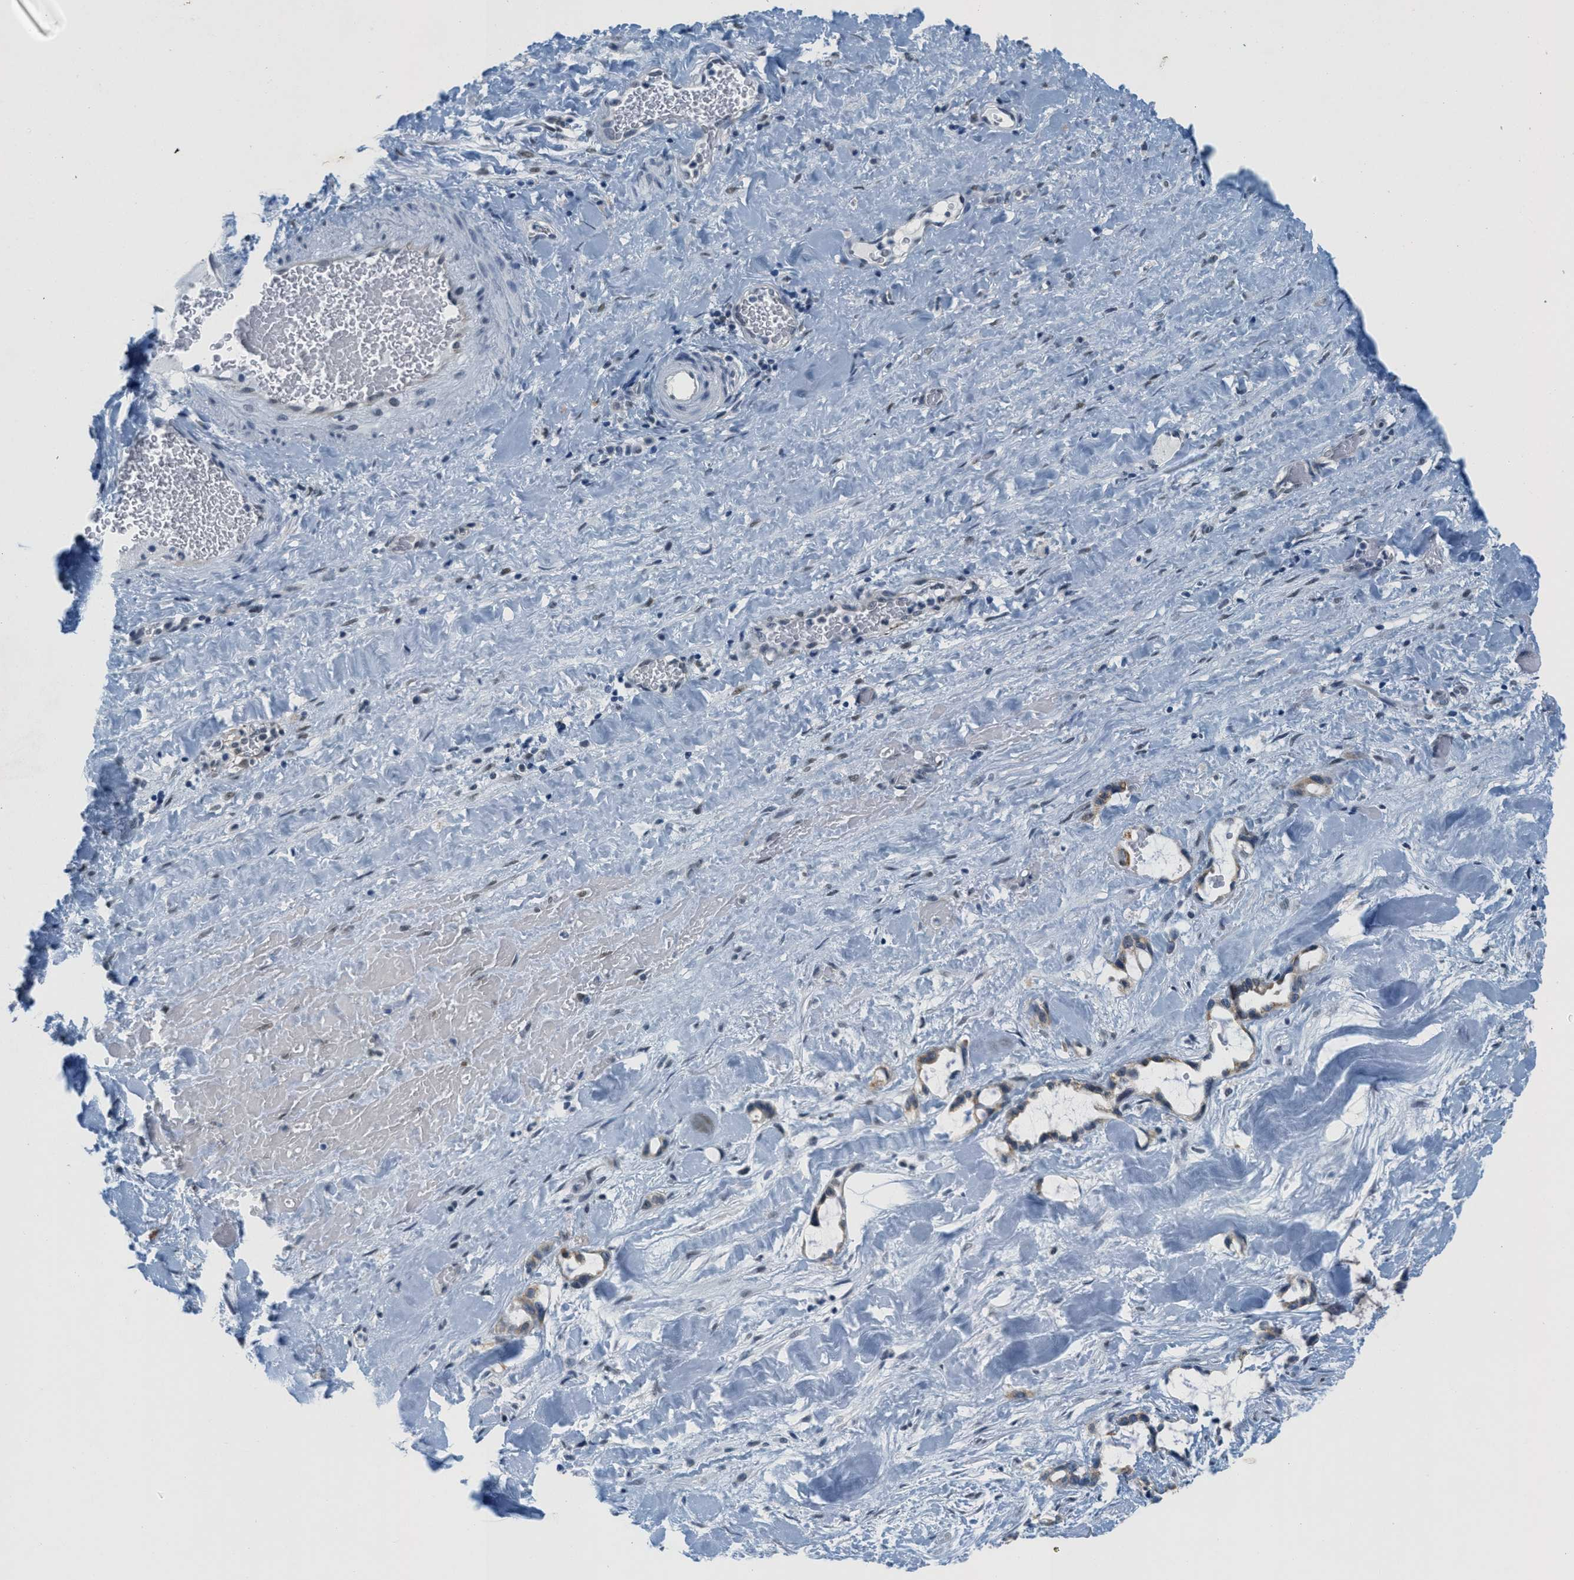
{"staining": {"intensity": "moderate", "quantity": "25%-75%", "location": "cytoplasmic/membranous"}, "tissue": "liver cancer", "cell_type": "Tumor cells", "image_type": "cancer", "snomed": [{"axis": "morphology", "description": "Cholangiocarcinoma"}, {"axis": "topography", "description": "Liver"}], "caption": "This is a histology image of immunohistochemistry (IHC) staining of liver cancer, which shows moderate positivity in the cytoplasmic/membranous of tumor cells.", "gene": "HS3ST2", "patient": {"sex": "female", "age": 65}}